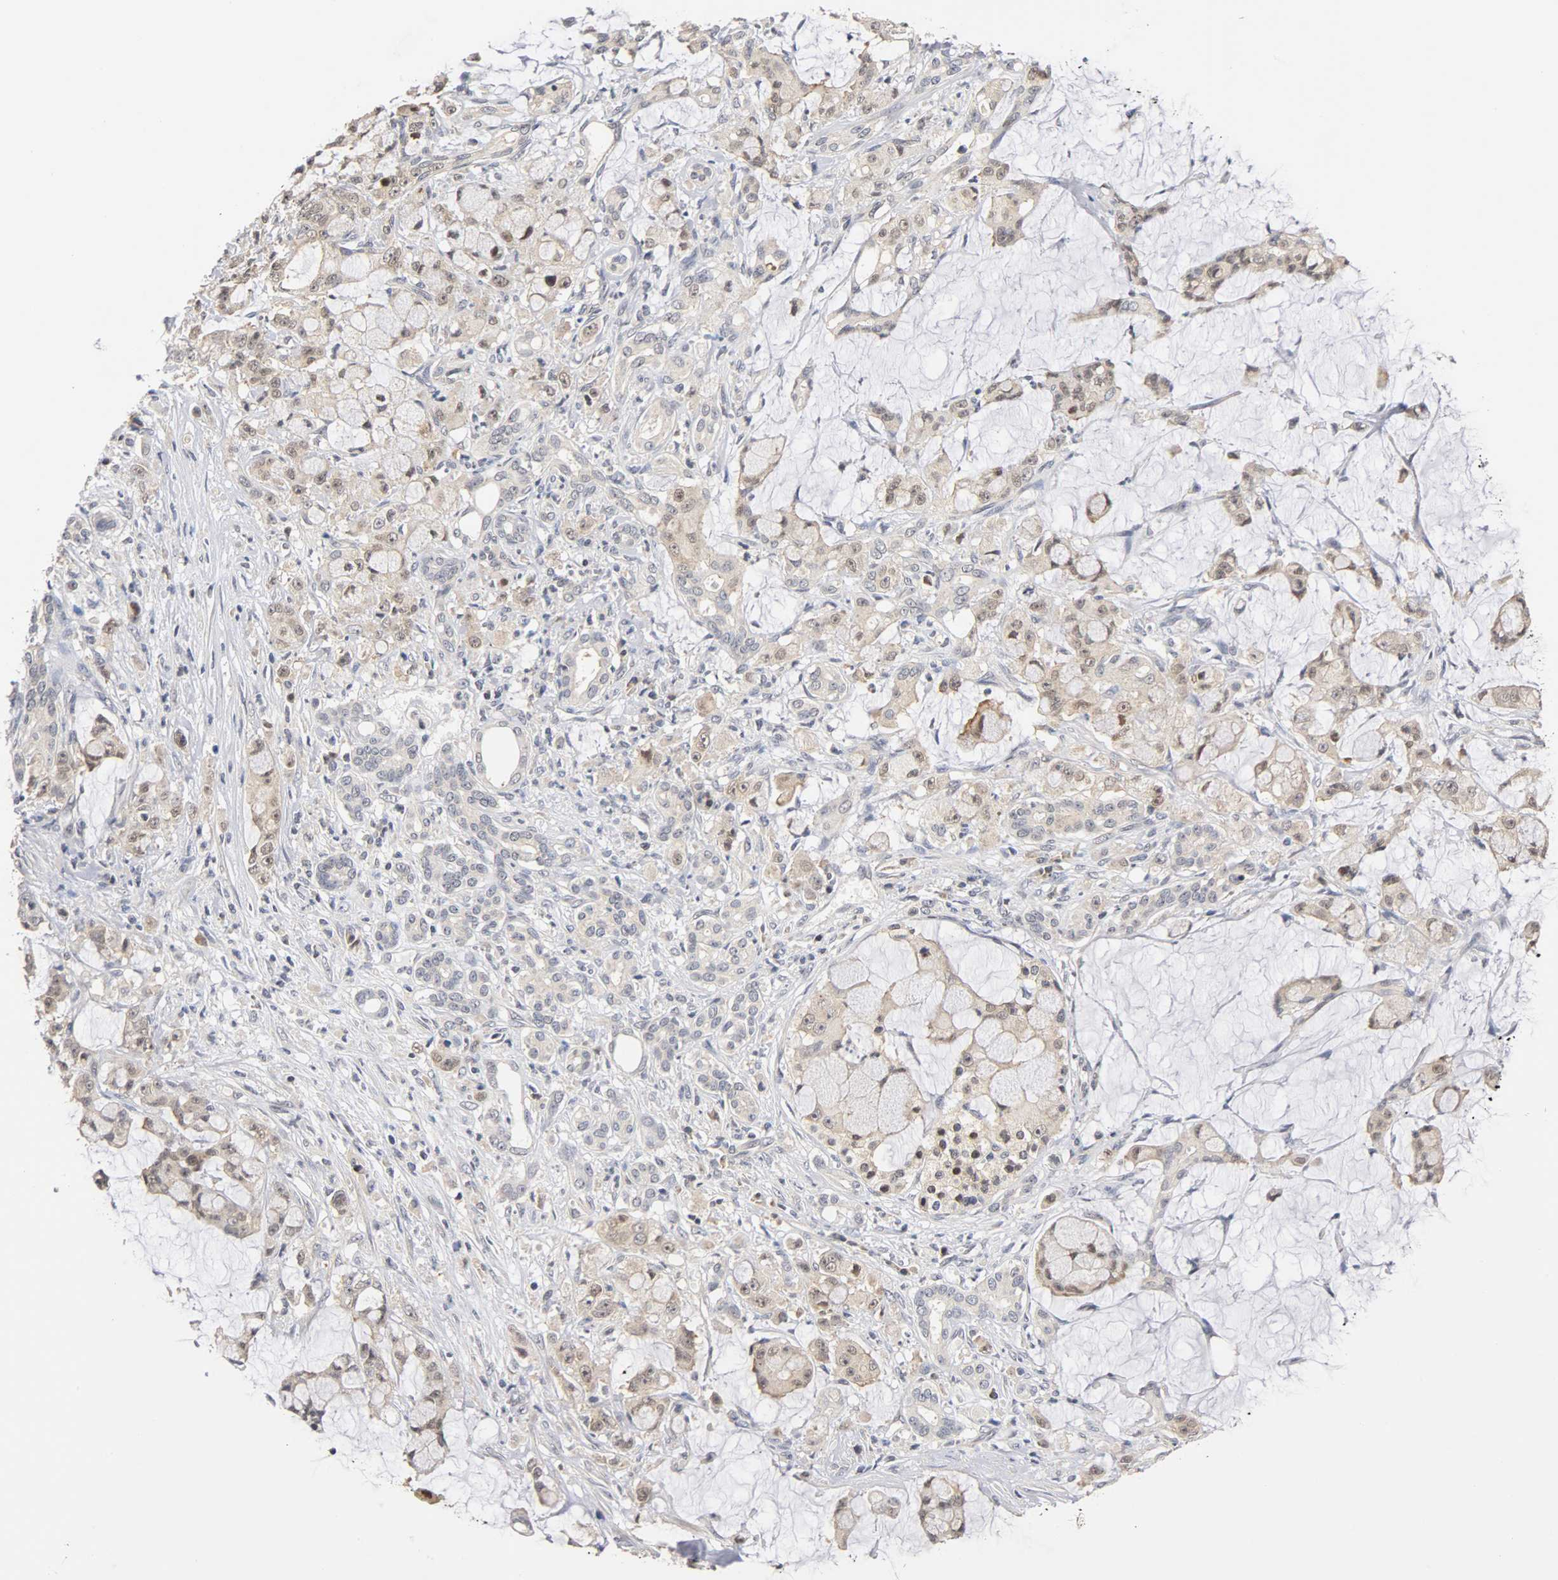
{"staining": {"intensity": "weak", "quantity": "25%-75%", "location": "cytoplasmic/membranous,nuclear"}, "tissue": "pancreatic cancer", "cell_type": "Tumor cells", "image_type": "cancer", "snomed": [{"axis": "morphology", "description": "Adenocarcinoma, NOS"}, {"axis": "topography", "description": "Pancreas"}], "caption": "Protein staining of pancreatic cancer tissue displays weak cytoplasmic/membranous and nuclear expression in about 25%-75% of tumor cells. The staining was performed using DAB (3,3'-diaminobenzidine) to visualize the protein expression in brown, while the nuclei were stained in blue with hematoxylin (Magnification: 20x).", "gene": "UBE2M", "patient": {"sex": "female", "age": 73}}